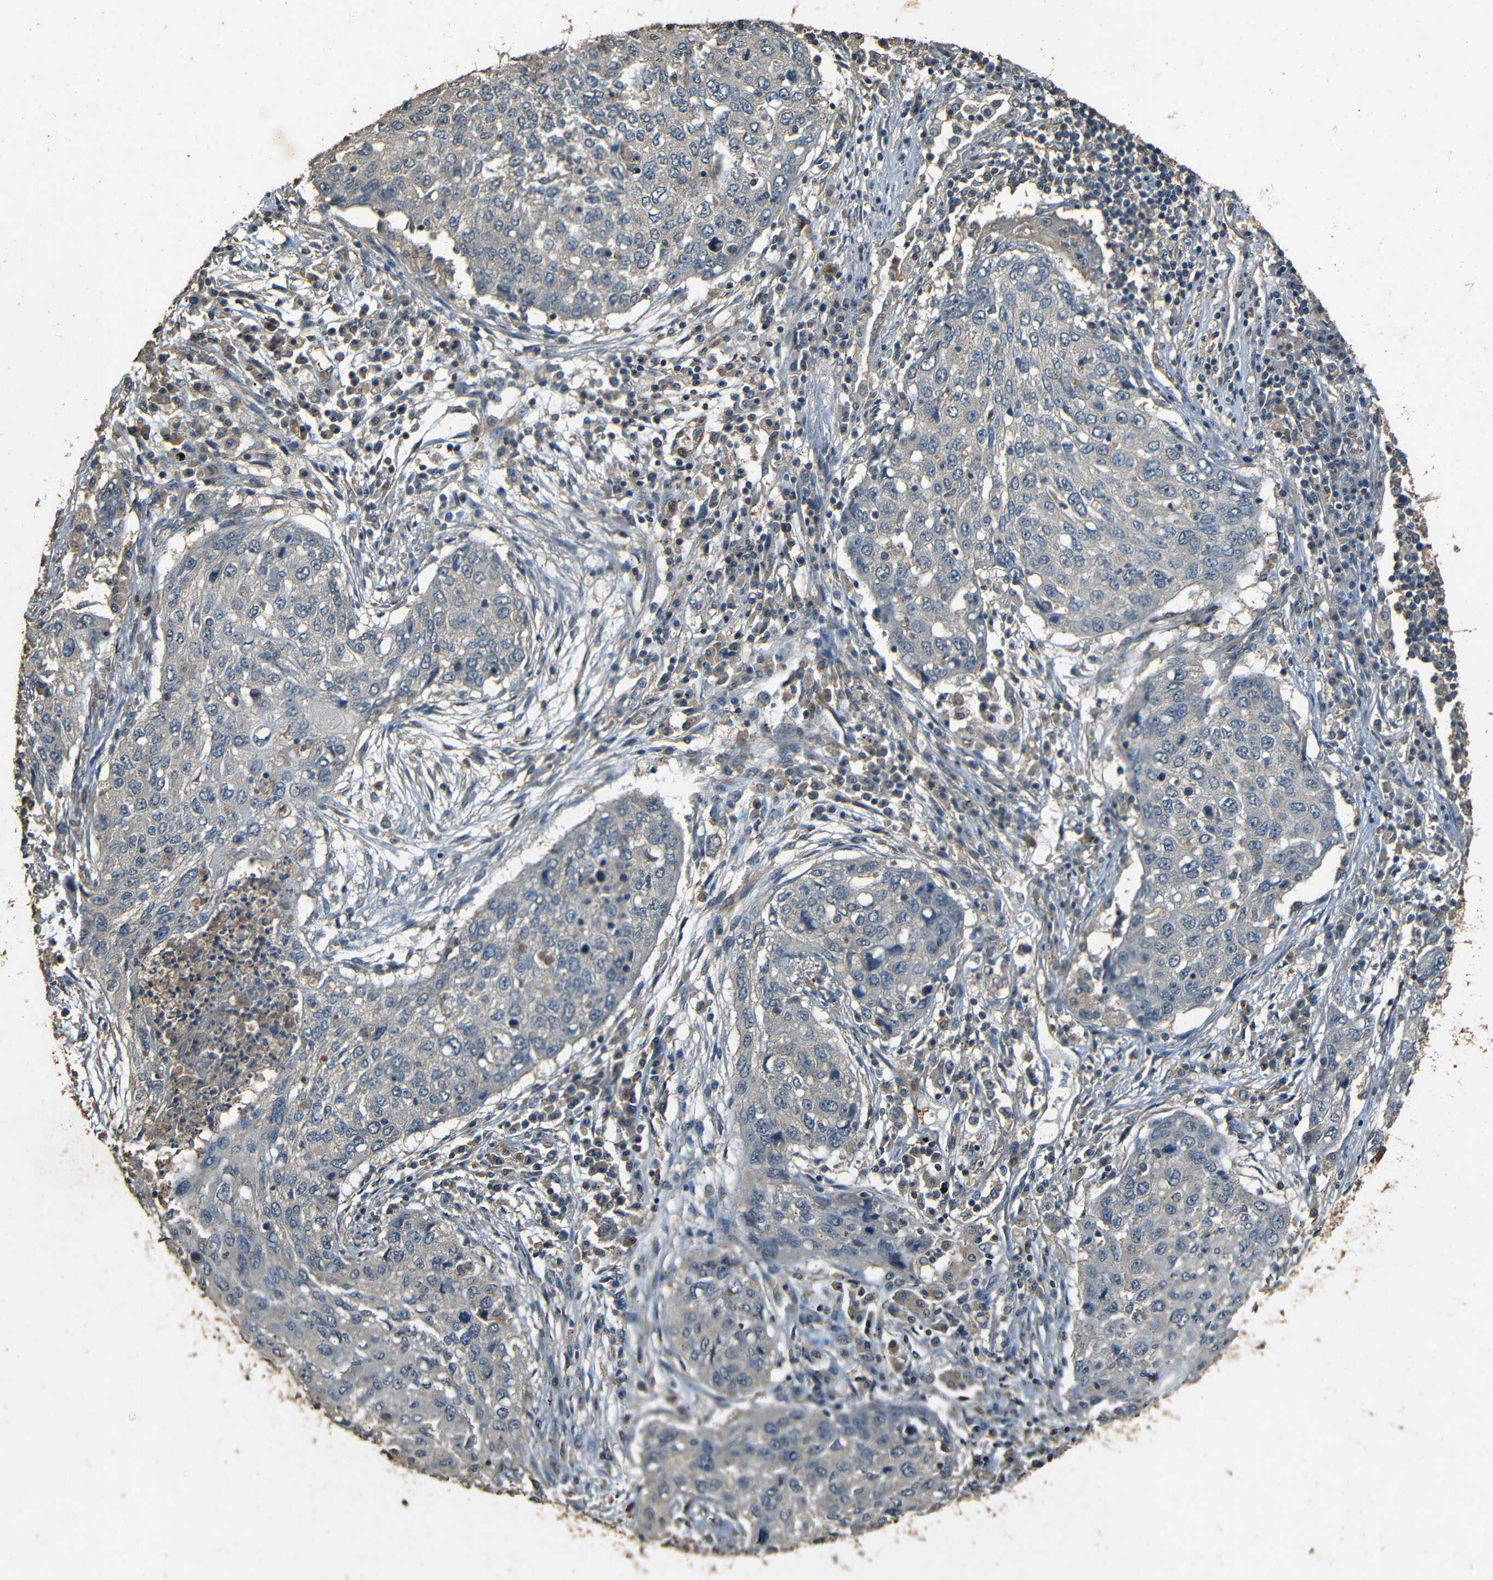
{"staining": {"intensity": "negative", "quantity": "none", "location": "none"}, "tissue": "lung cancer", "cell_type": "Tumor cells", "image_type": "cancer", "snomed": [{"axis": "morphology", "description": "Squamous cell carcinoma, NOS"}, {"axis": "topography", "description": "Lung"}], "caption": "An image of lung cancer stained for a protein demonstrates no brown staining in tumor cells.", "gene": "PDE5A", "patient": {"sex": "female", "age": 63}}